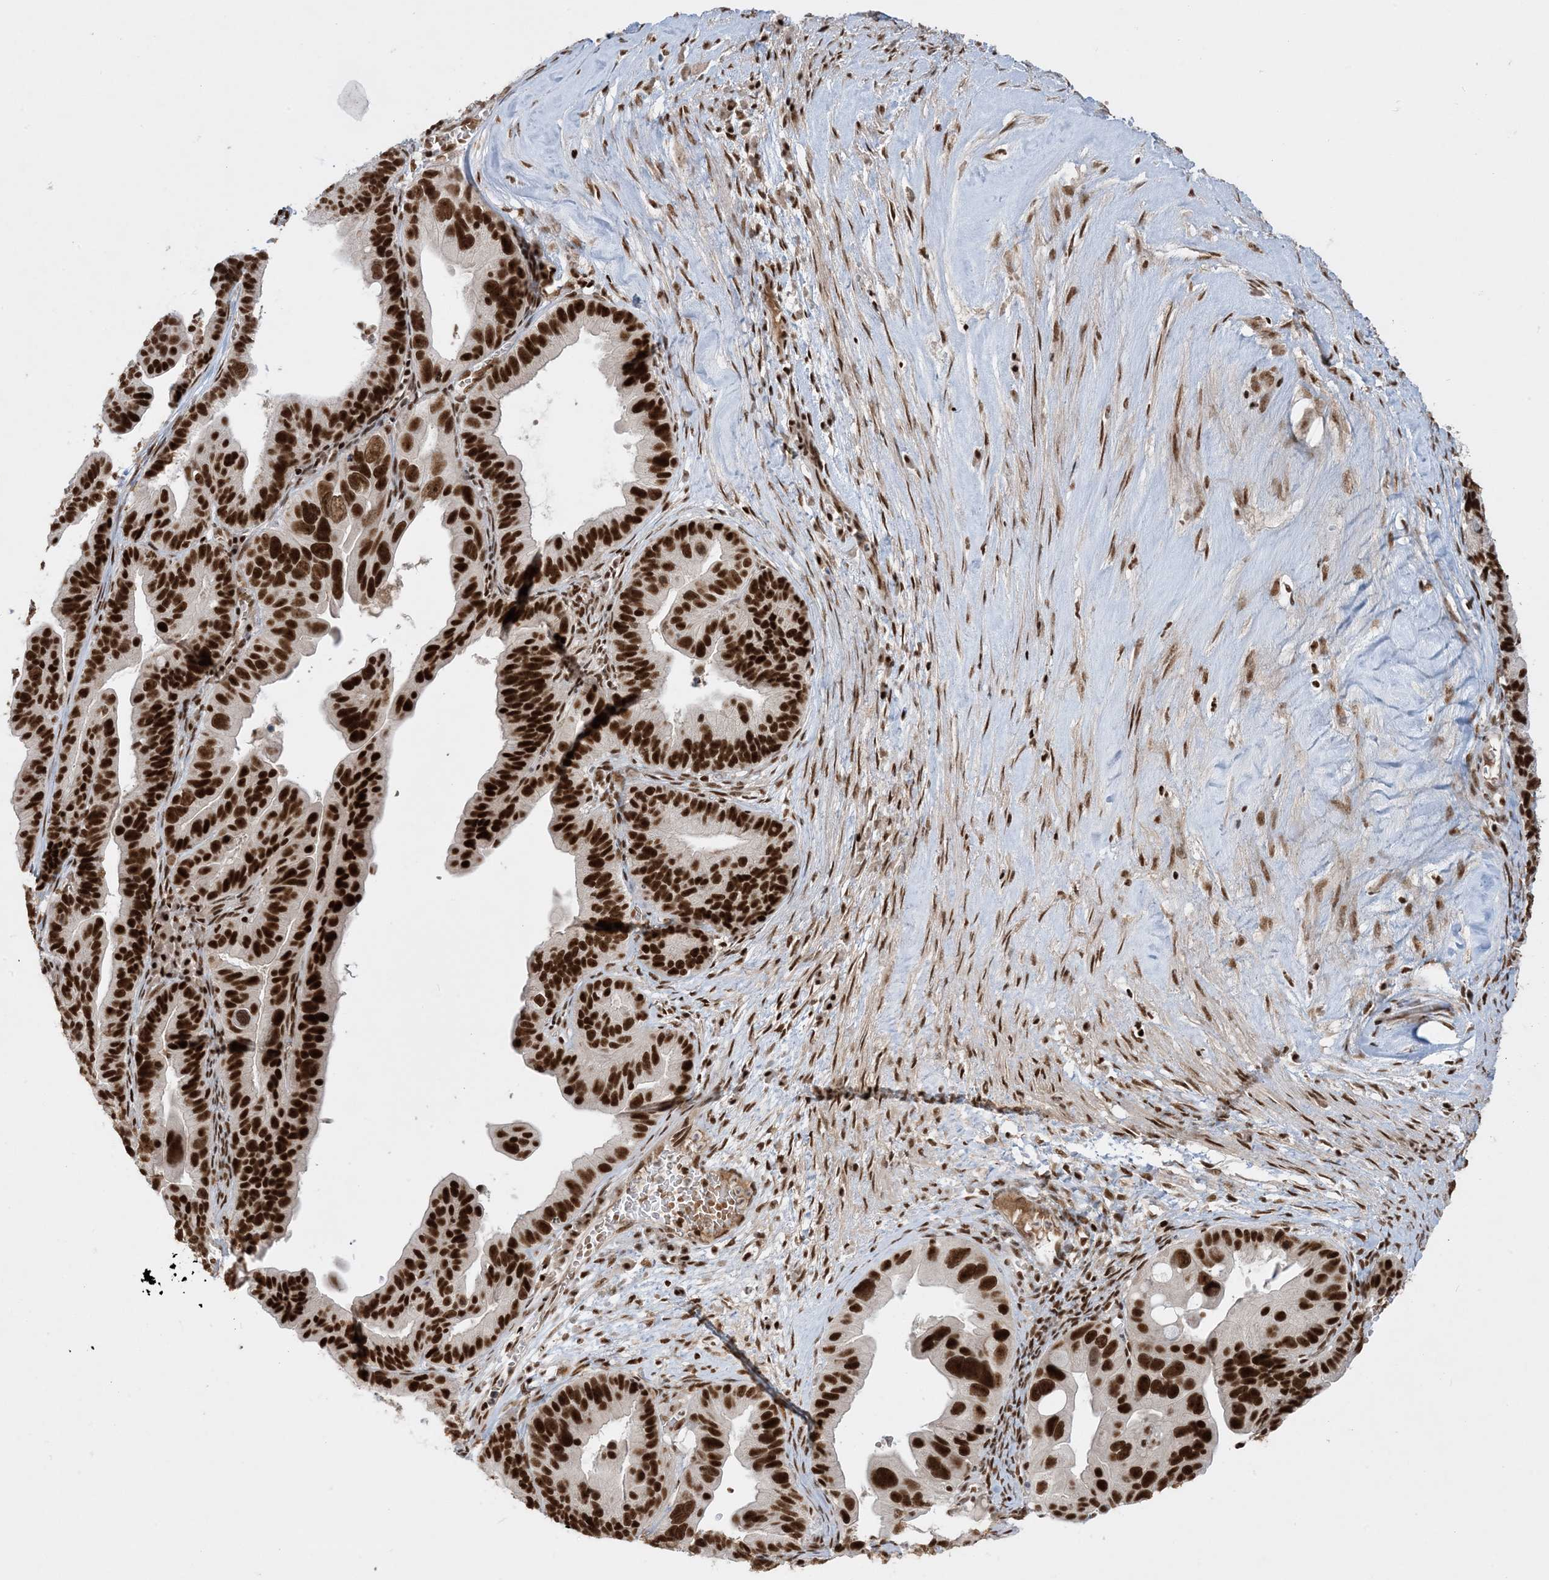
{"staining": {"intensity": "strong", "quantity": ">75%", "location": "nuclear"}, "tissue": "ovarian cancer", "cell_type": "Tumor cells", "image_type": "cancer", "snomed": [{"axis": "morphology", "description": "Cystadenocarcinoma, serous, NOS"}, {"axis": "topography", "description": "Ovary"}], "caption": "An IHC histopathology image of tumor tissue is shown. Protein staining in brown shows strong nuclear positivity in ovarian cancer within tumor cells.", "gene": "PPIL2", "patient": {"sex": "female", "age": 56}}